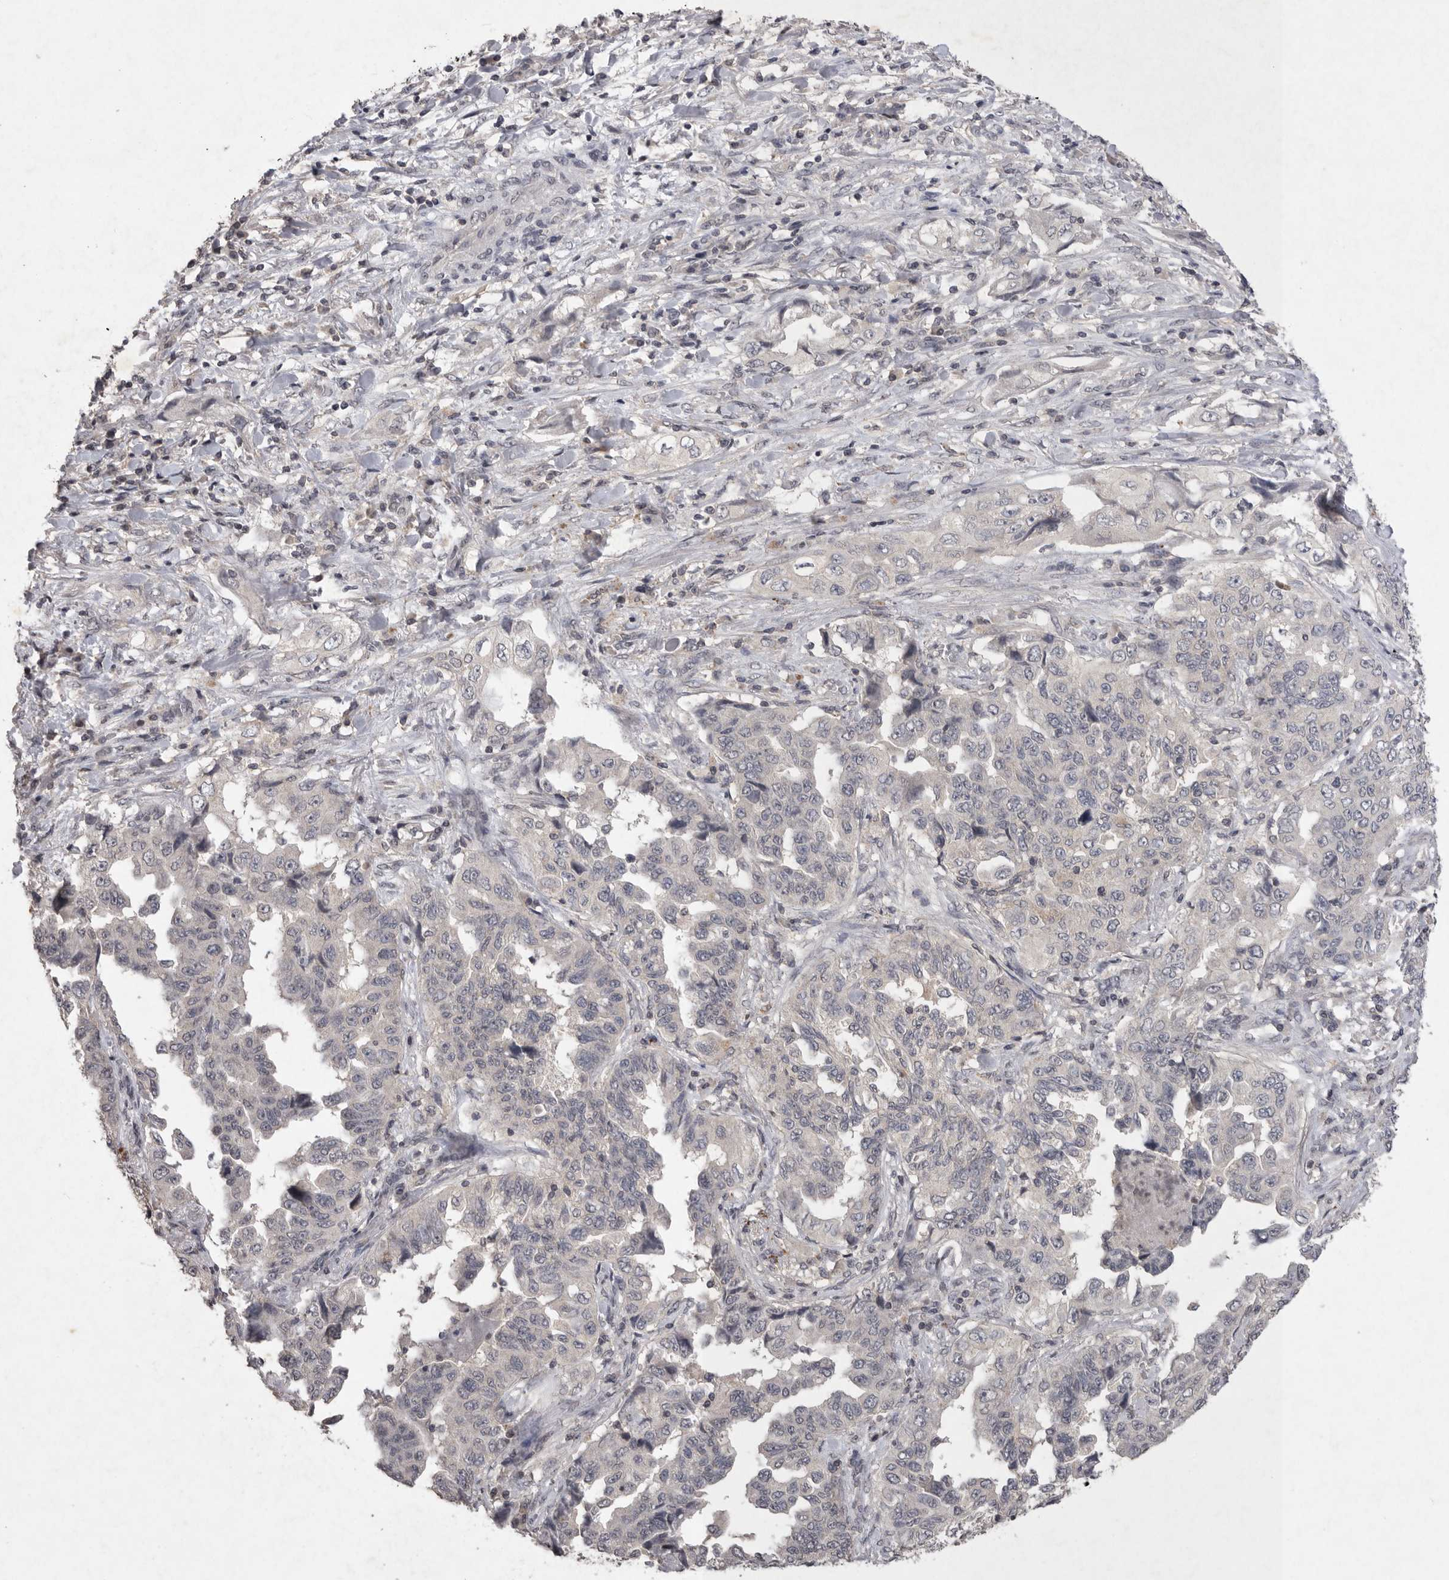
{"staining": {"intensity": "negative", "quantity": "none", "location": "none"}, "tissue": "lung cancer", "cell_type": "Tumor cells", "image_type": "cancer", "snomed": [{"axis": "morphology", "description": "Adenocarcinoma, NOS"}, {"axis": "topography", "description": "Lung"}], "caption": "Lung cancer (adenocarcinoma) stained for a protein using immunohistochemistry (IHC) shows no expression tumor cells.", "gene": "APLNR", "patient": {"sex": "female", "age": 51}}